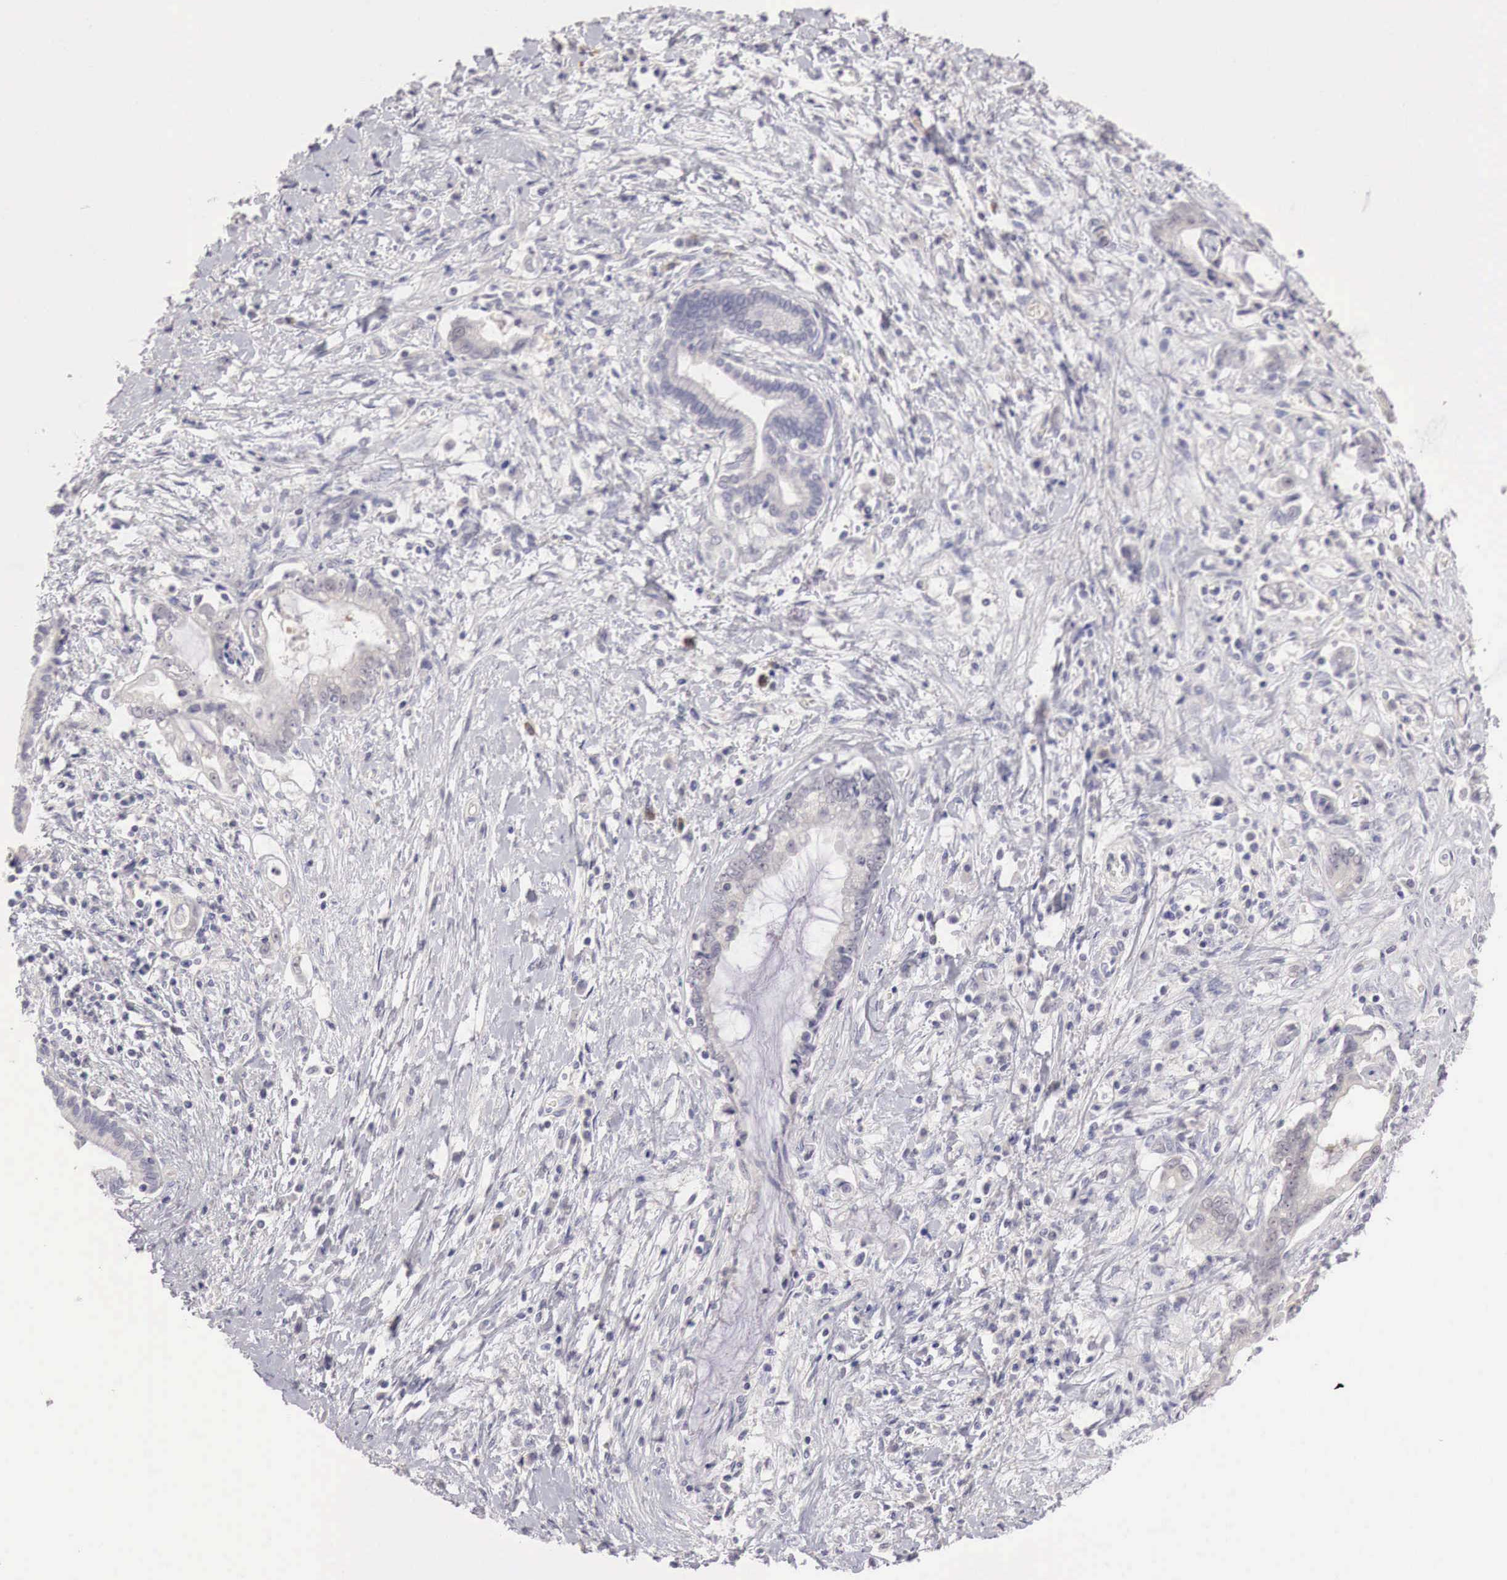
{"staining": {"intensity": "negative", "quantity": "none", "location": "none"}, "tissue": "liver cancer", "cell_type": "Tumor cells", "image_type": "cancer", "snomed": [{"axis": "morphology", "description": "Cholangiocarcinoma"}, {"axis": "topography", "description": "Liver"}], "caption": "This is an immunohistochemistry histopathology image of human cholangiocarcinoma (liver). There is no positivity in tumor cells.", "gene": "GATA1", "patient": {"sex": "male", "age": 57}}